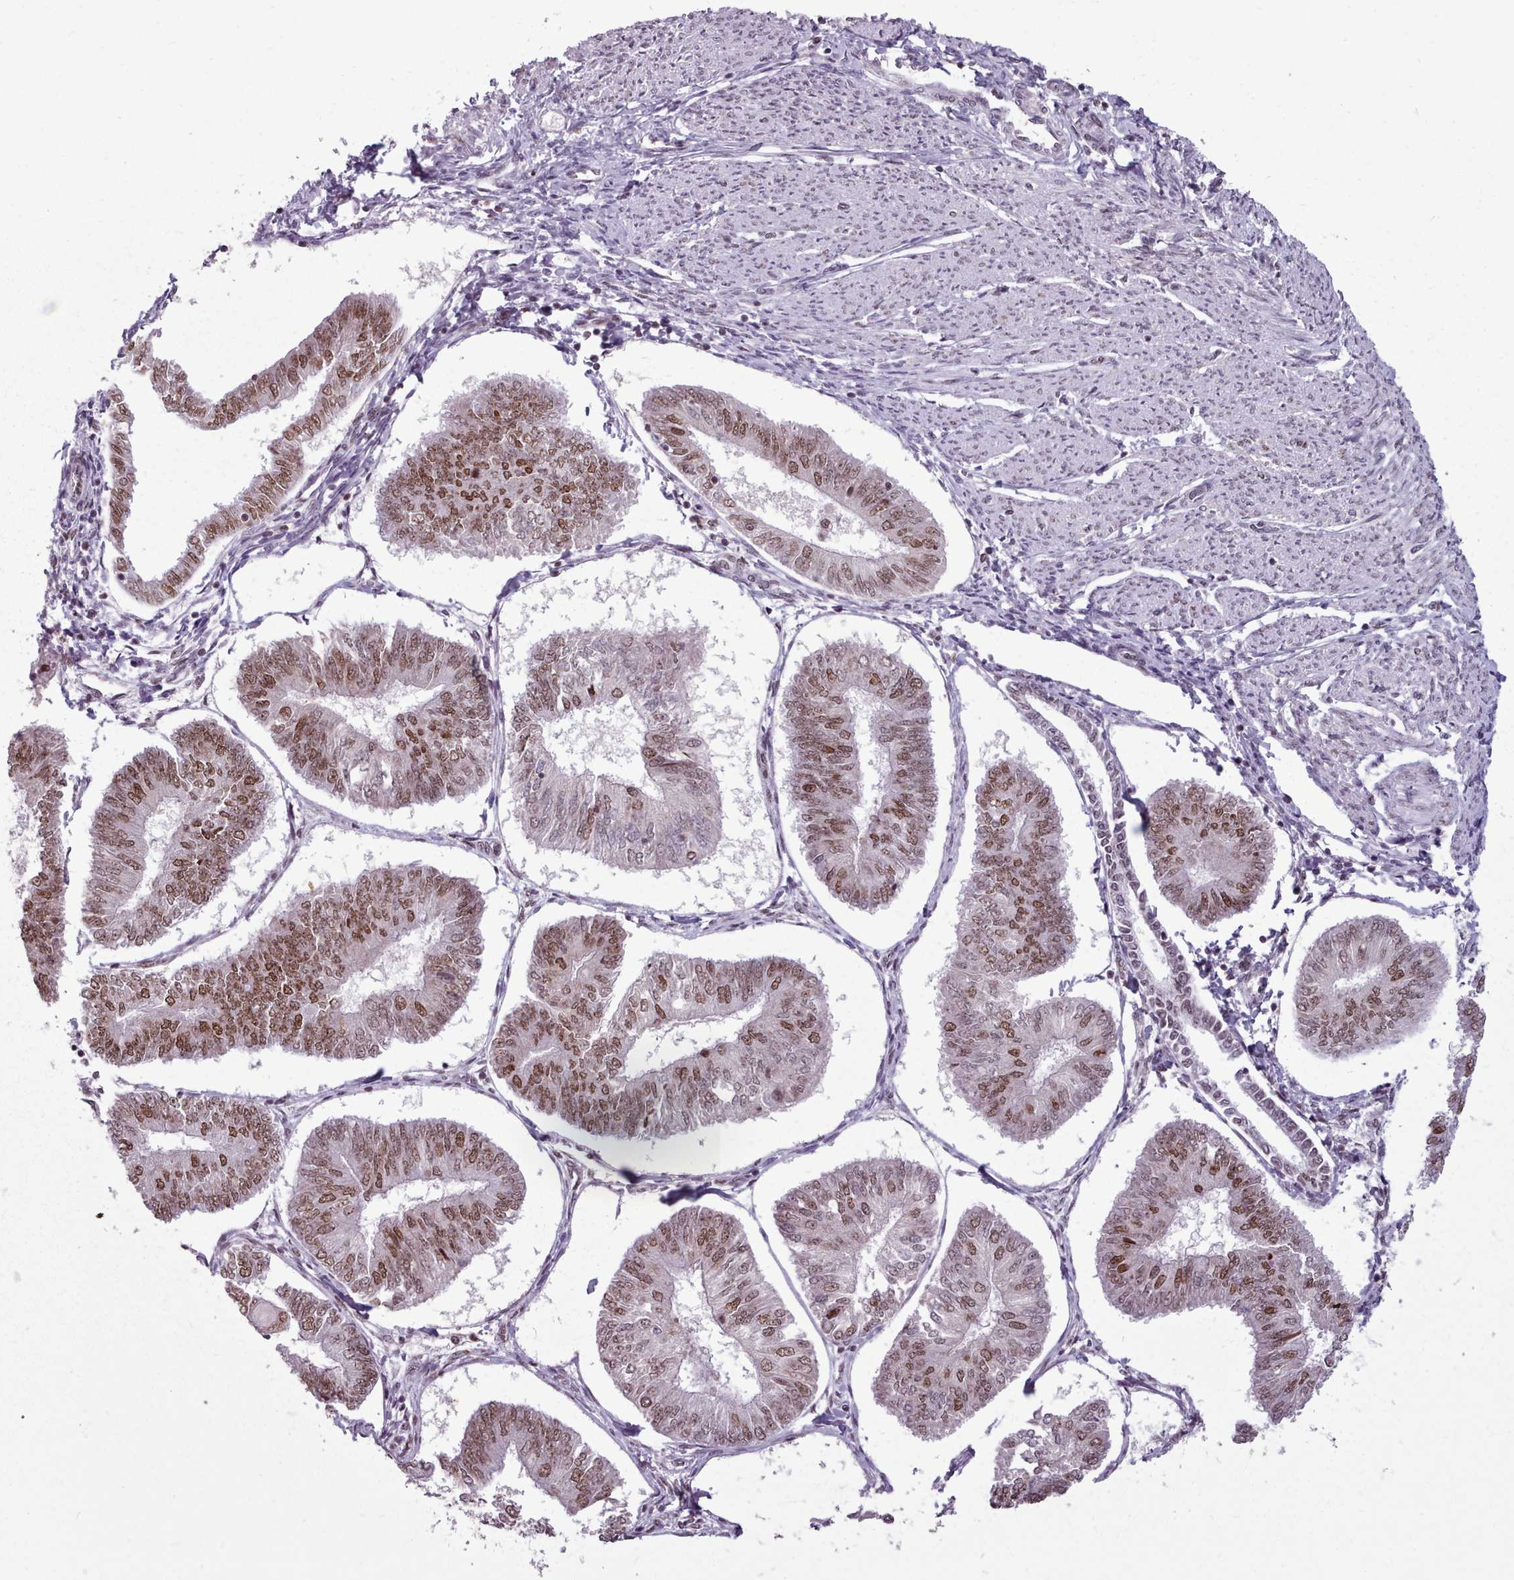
{"staining": {"intensity": "moderate", "quantity": ">75%", "location": "nuclear"}, "tissue": "endometrial cancer", "cell_type": "Tumor cells", "image_type": "cancer", "snomed": [{"axis": "morphology", "description": "Adenocarcinoma, NOS"}, {"axis": "topography", "description": "Endometrium"}], "caption": "Immunohistochemistry (IHC) of adenocarcinoma (endometrial) shows medium levels of moderate nuclear expression in about >75% of tumor cells. (DAB (3,3'-diaminobenzidine) = brown stain, brightfield microscopy at high magnification).", "gene": "SRRM1", "patient": {"sex": "female", "age": 58}}